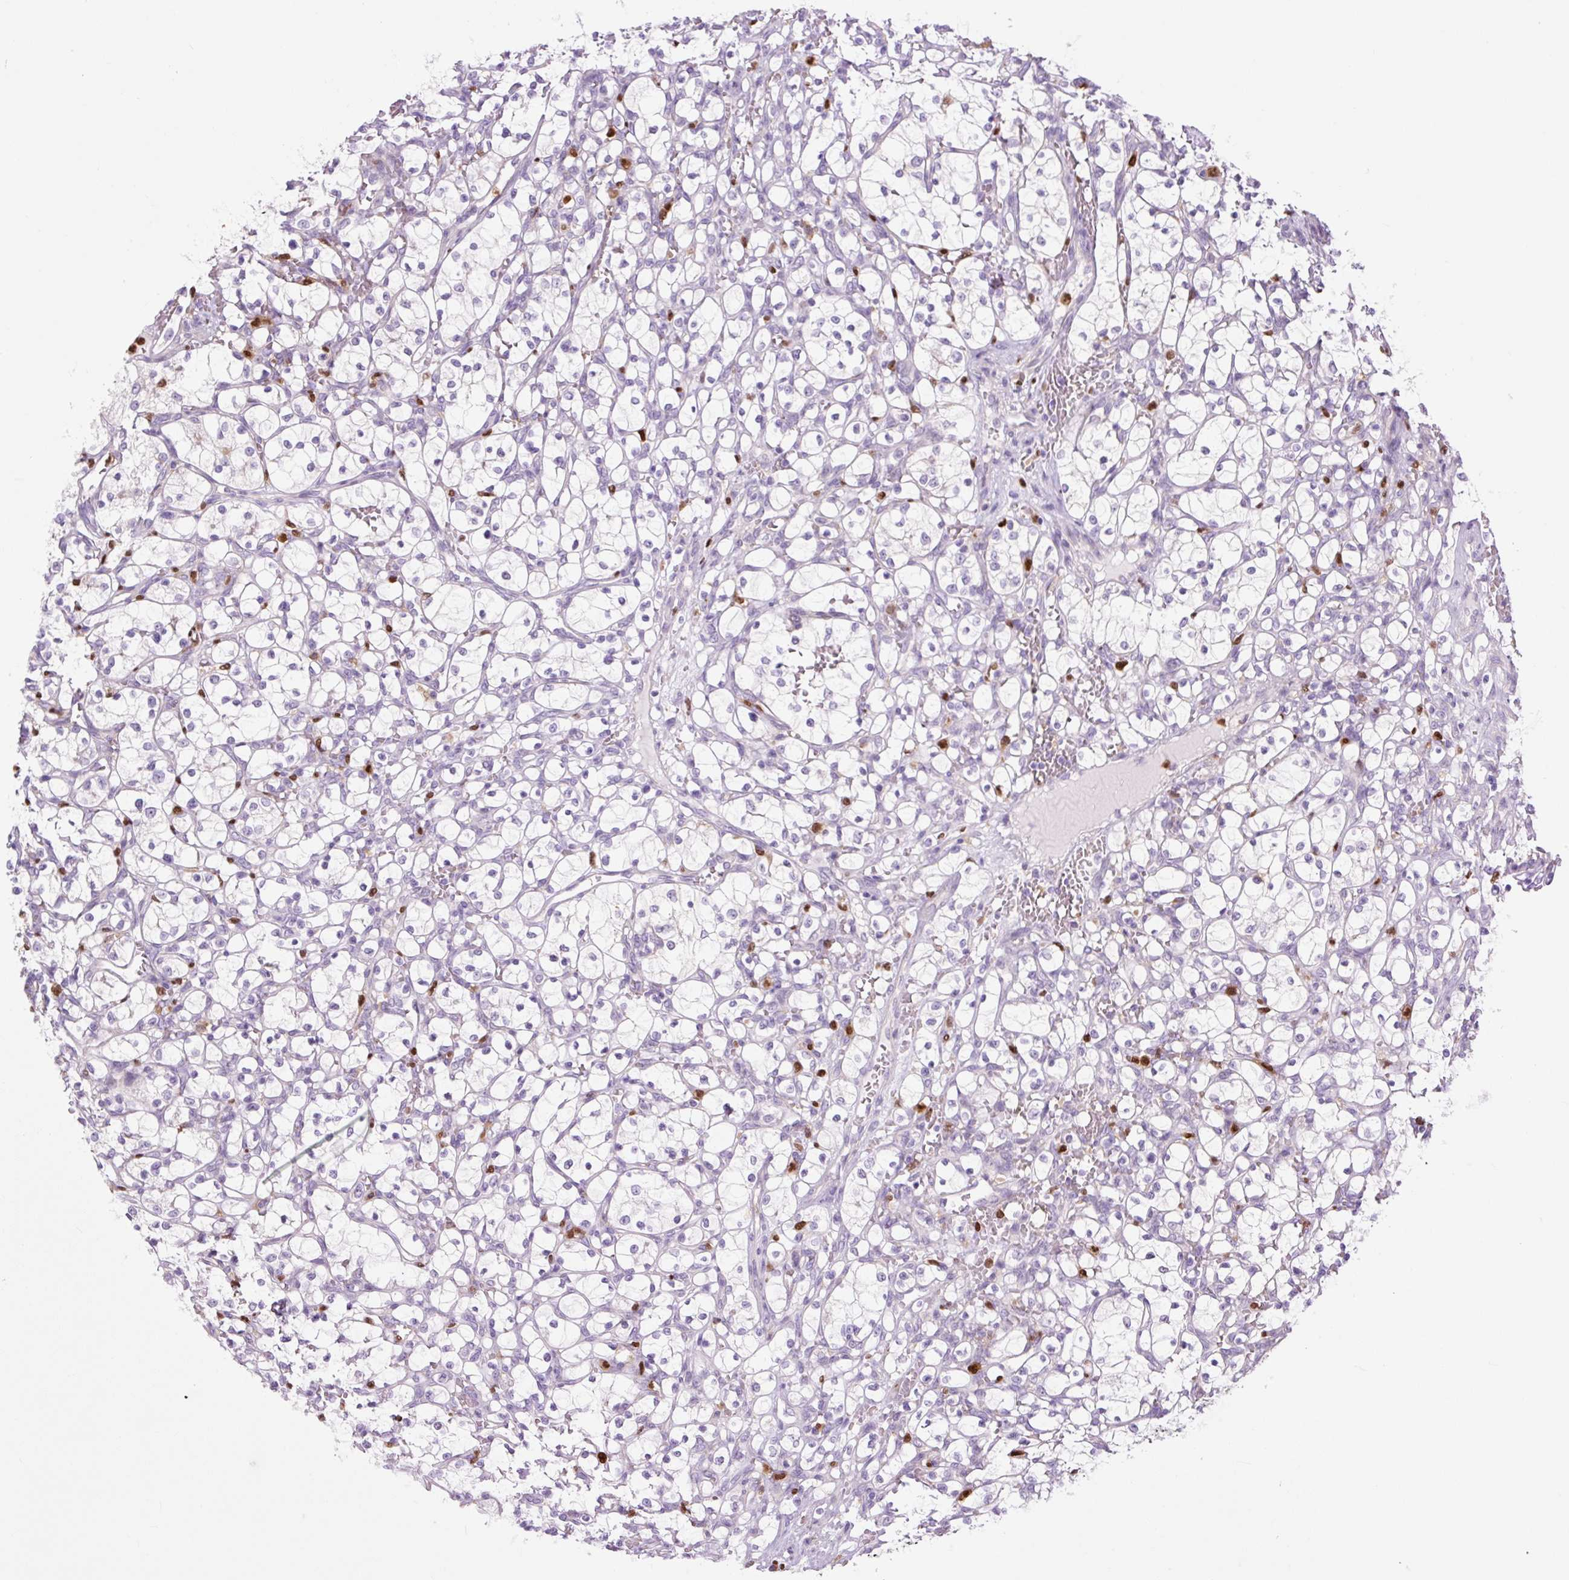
{"staining": {"intensity": "negative", "quantity": "none", "location": "none"}, "tissue": "renal cancer", "cell_type": "Tumor cells", "image_type": "cancer", "snomed": [{"axis": "morphology", "description": "Adenocarcinoma, NOS"}, {"axis": "topography", "description": "Kidney"}], "caption": "An IHC image of renal cancer (adenocarcinoma) is shown. There is no staining in tumor cells of renal cancer (adenocarcinoma).", "gene": "SPI1", "patient": {"sex": "female", "age": 69}}